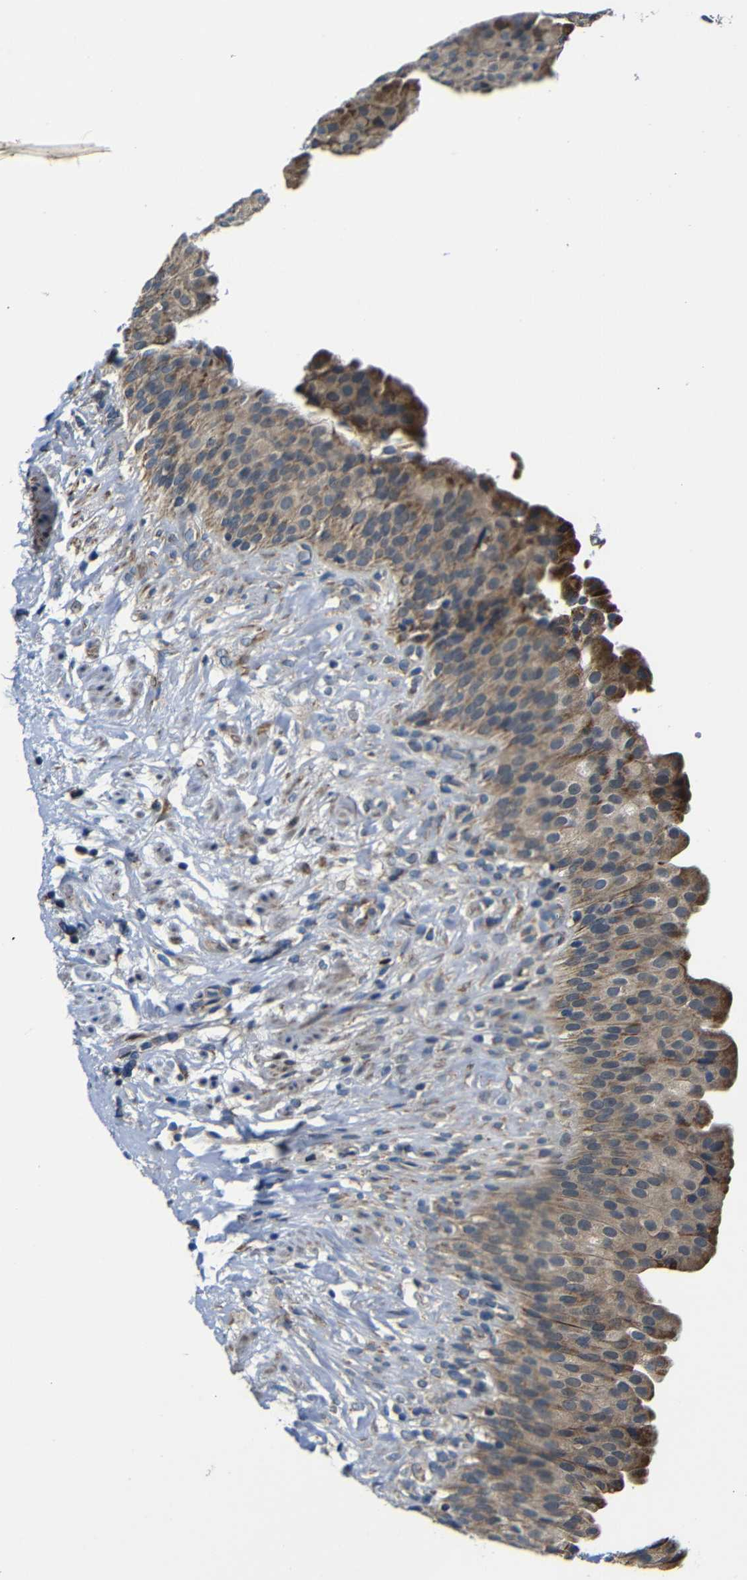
{"staining": {"intensity": "moderate", "quantity": ">75%", "location": "cytoplasmic/membranous"}, "tissue": "urinary bladder", "cell_type": "Urothelial cells", "image_type": "normal", "snomed": [{"axis": "morphology", "description": "Normal tissue, NOS"}, {"axis": "topography", "description": "Urinary bladder"}], "caption": "A medium amount of moderate cytoplasmic/membranous staining is identified in approximately >75% of urothelial cells in unremarkable urinary bladder.", "gene": "FKBP14", "patient": {"sex": "female", "age": 79}}